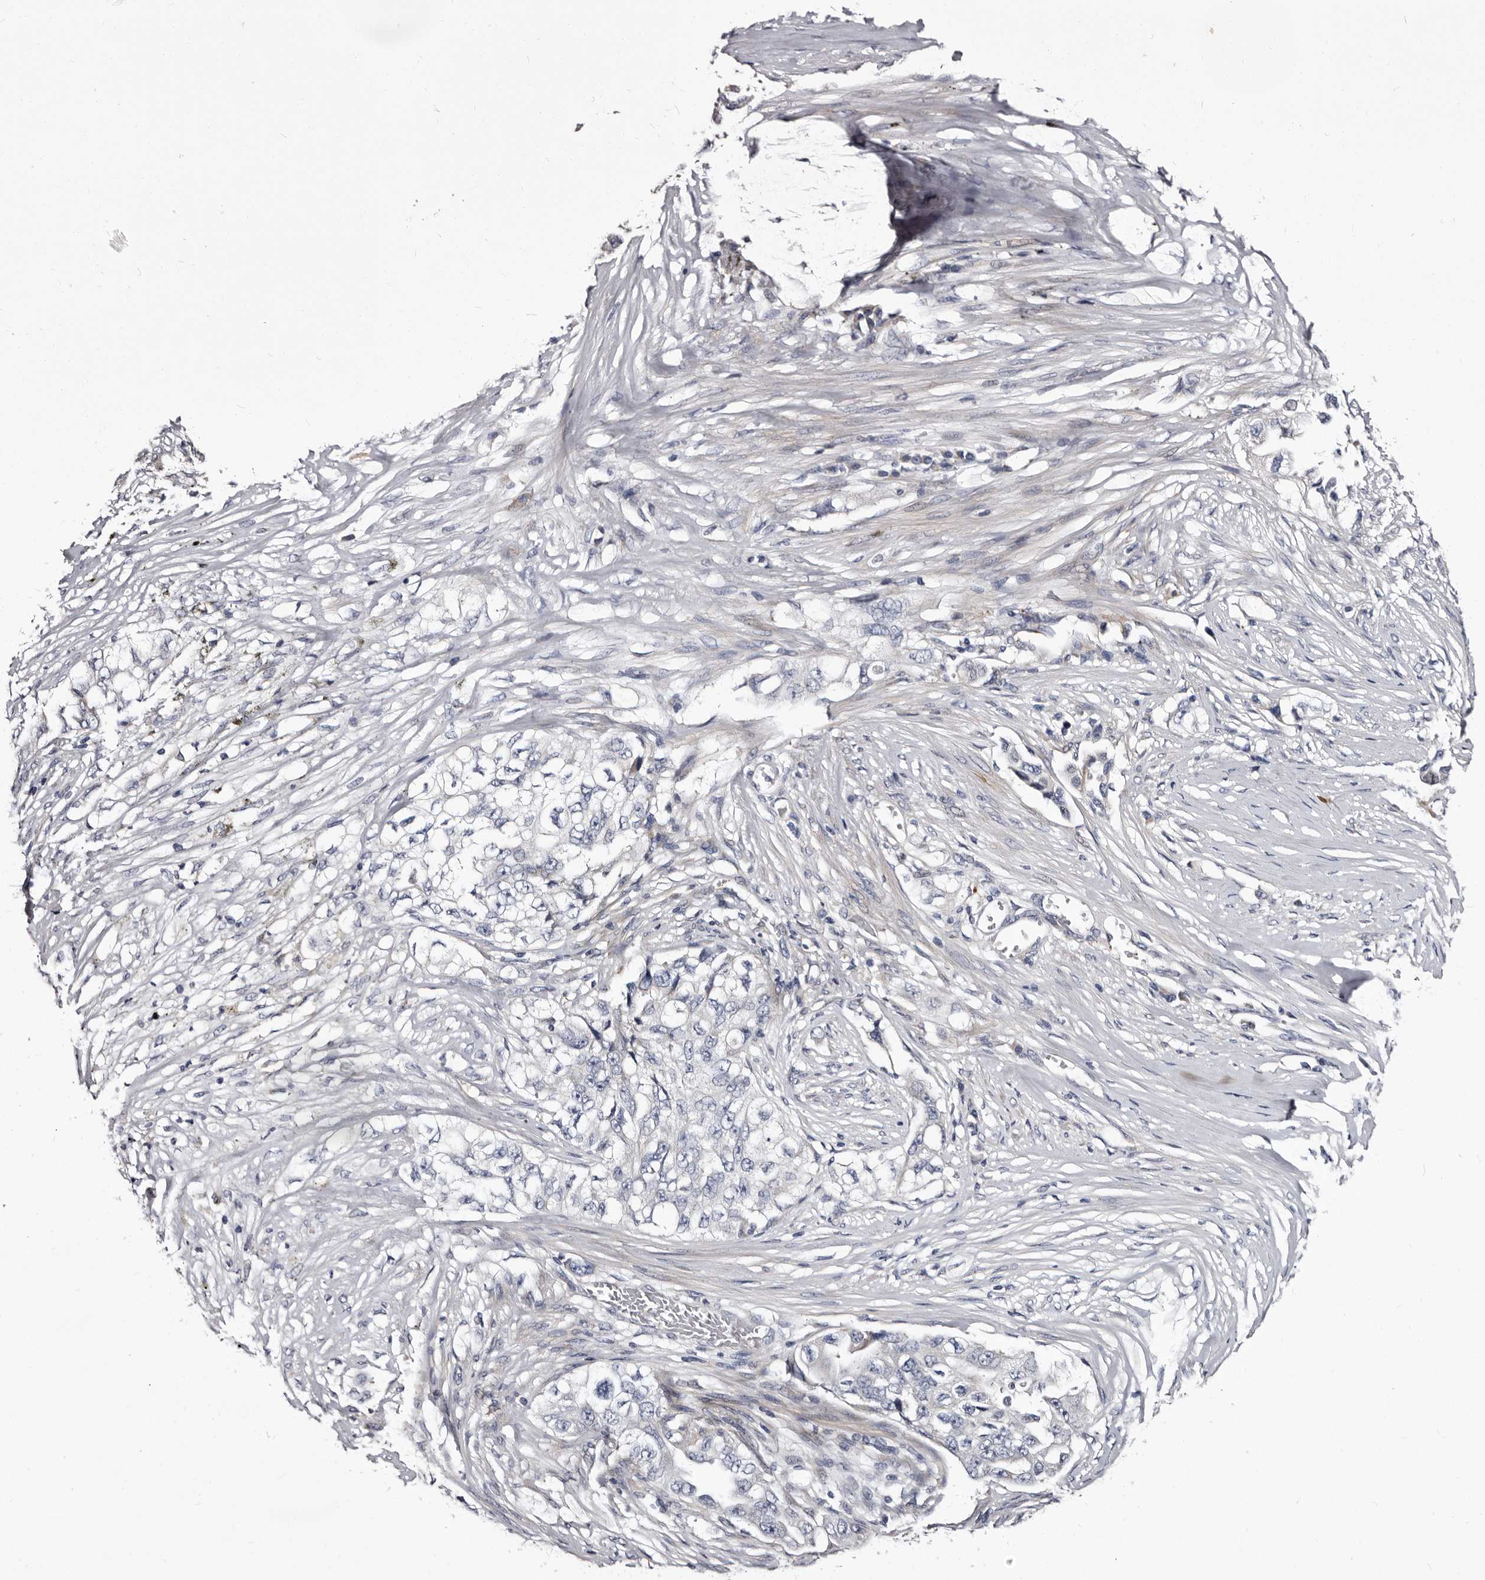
{"staining": {"intensity": "negative", "quantity": "none", "location": "none"}, "tissue": "lung cancer", "cell_type": "Tumor cells", "image_type": "cancer", "snomed": [{"axis": "morphology", "description": "Adenocarcinoma, NOS"}, {"axis": "topography", "description": "Lung"}], "caption": "Immunohistochemical staining of human adenocarcinoma (lung) displays no significant positivity in tumor cells.", "gene": "AUNIP", "patient": {"sex": "female", "age": 51}}